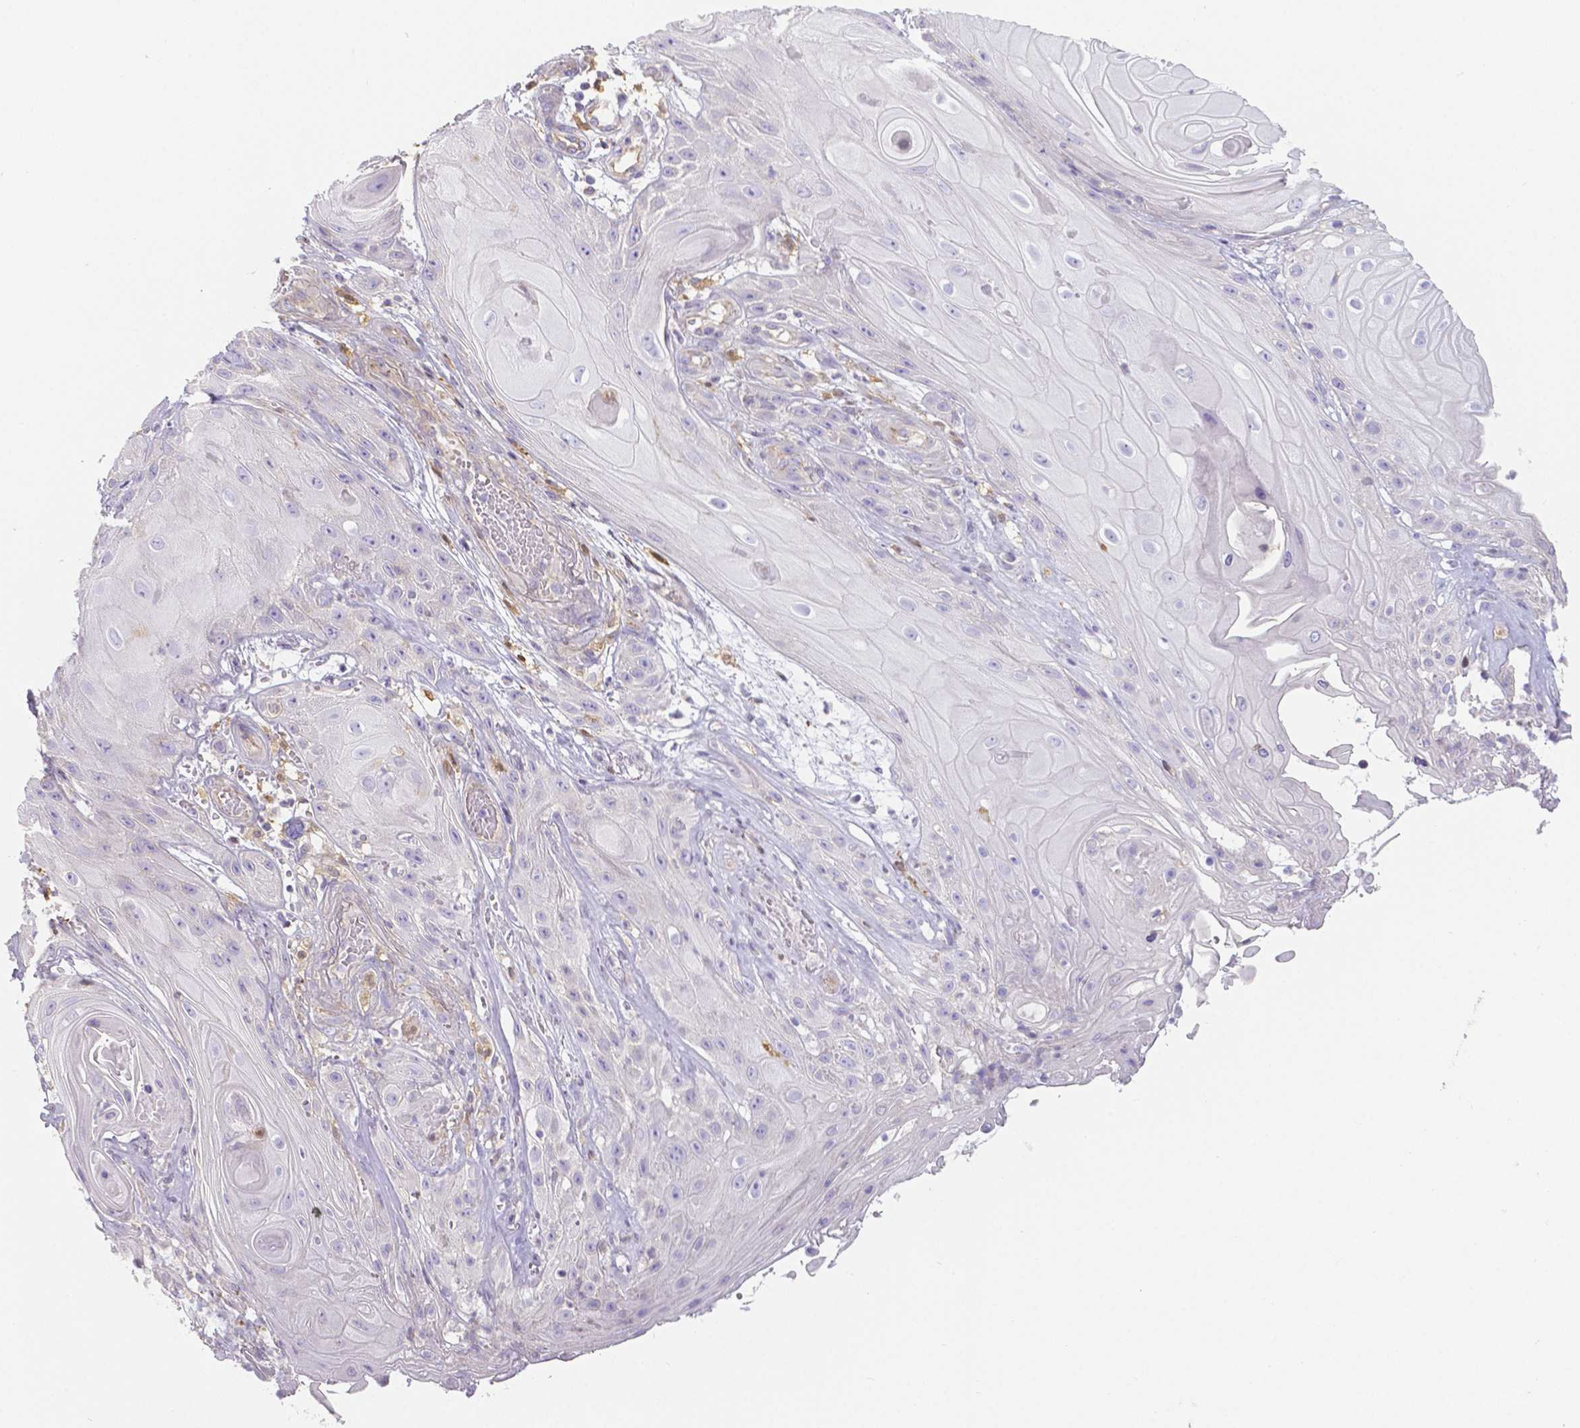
{"staining": {"intensity": "negative", "quantity": "none", "location": "none"}, "tissue": "skin cancer", "cell_type": "Tumor cells", "image_type": "cancer", "snomed": [{"axis": "morphology", "description": "Squamous cell carcinoma, NOS"}, {"axis": "topography", "description": "Skin"}], "caption": "This is an immunohistochemistry (IHC) image of human skin cancer (squamous cell carcinoma). There is no expression in tumor cells.", "gene": "CRMP1", "patient": {"sex": "male", "age": 62}}